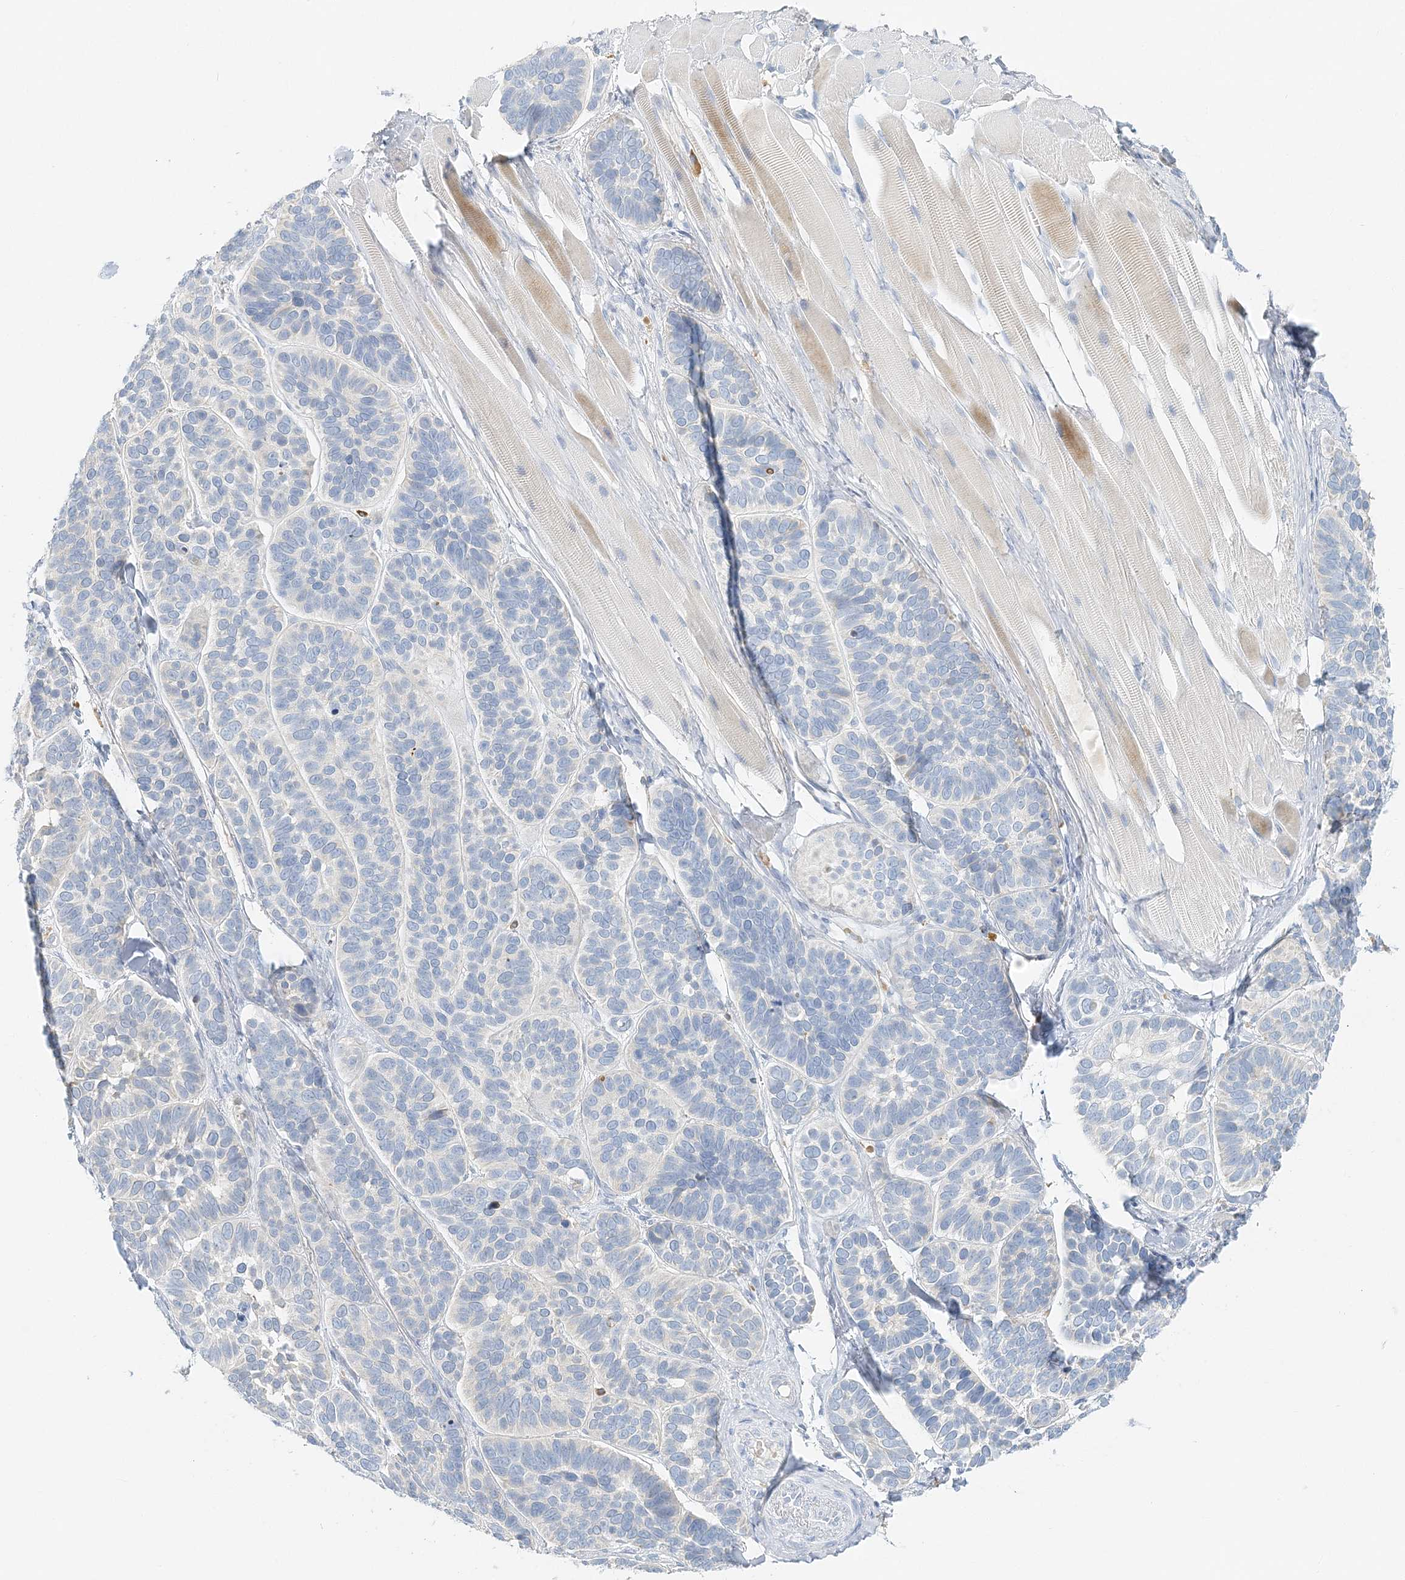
{"staining": {"intensity": "negative", "quantity": "none", "location": "none"}, "tissue": "skin cancer", "cell_type": "Tumor cells", "image_type": "cancer", "snomed": [{"axis": "morphology", "description": "Basal cell carcinoma"}, {"axis": "topography", "description": "Skin"}], "caption": "This is an immunohistochemistry (IHC) image of human skin cancer. There is no positivity in tumor cells.", "gene": "VILL", "patient": {"sex": "male", "age": 62}}